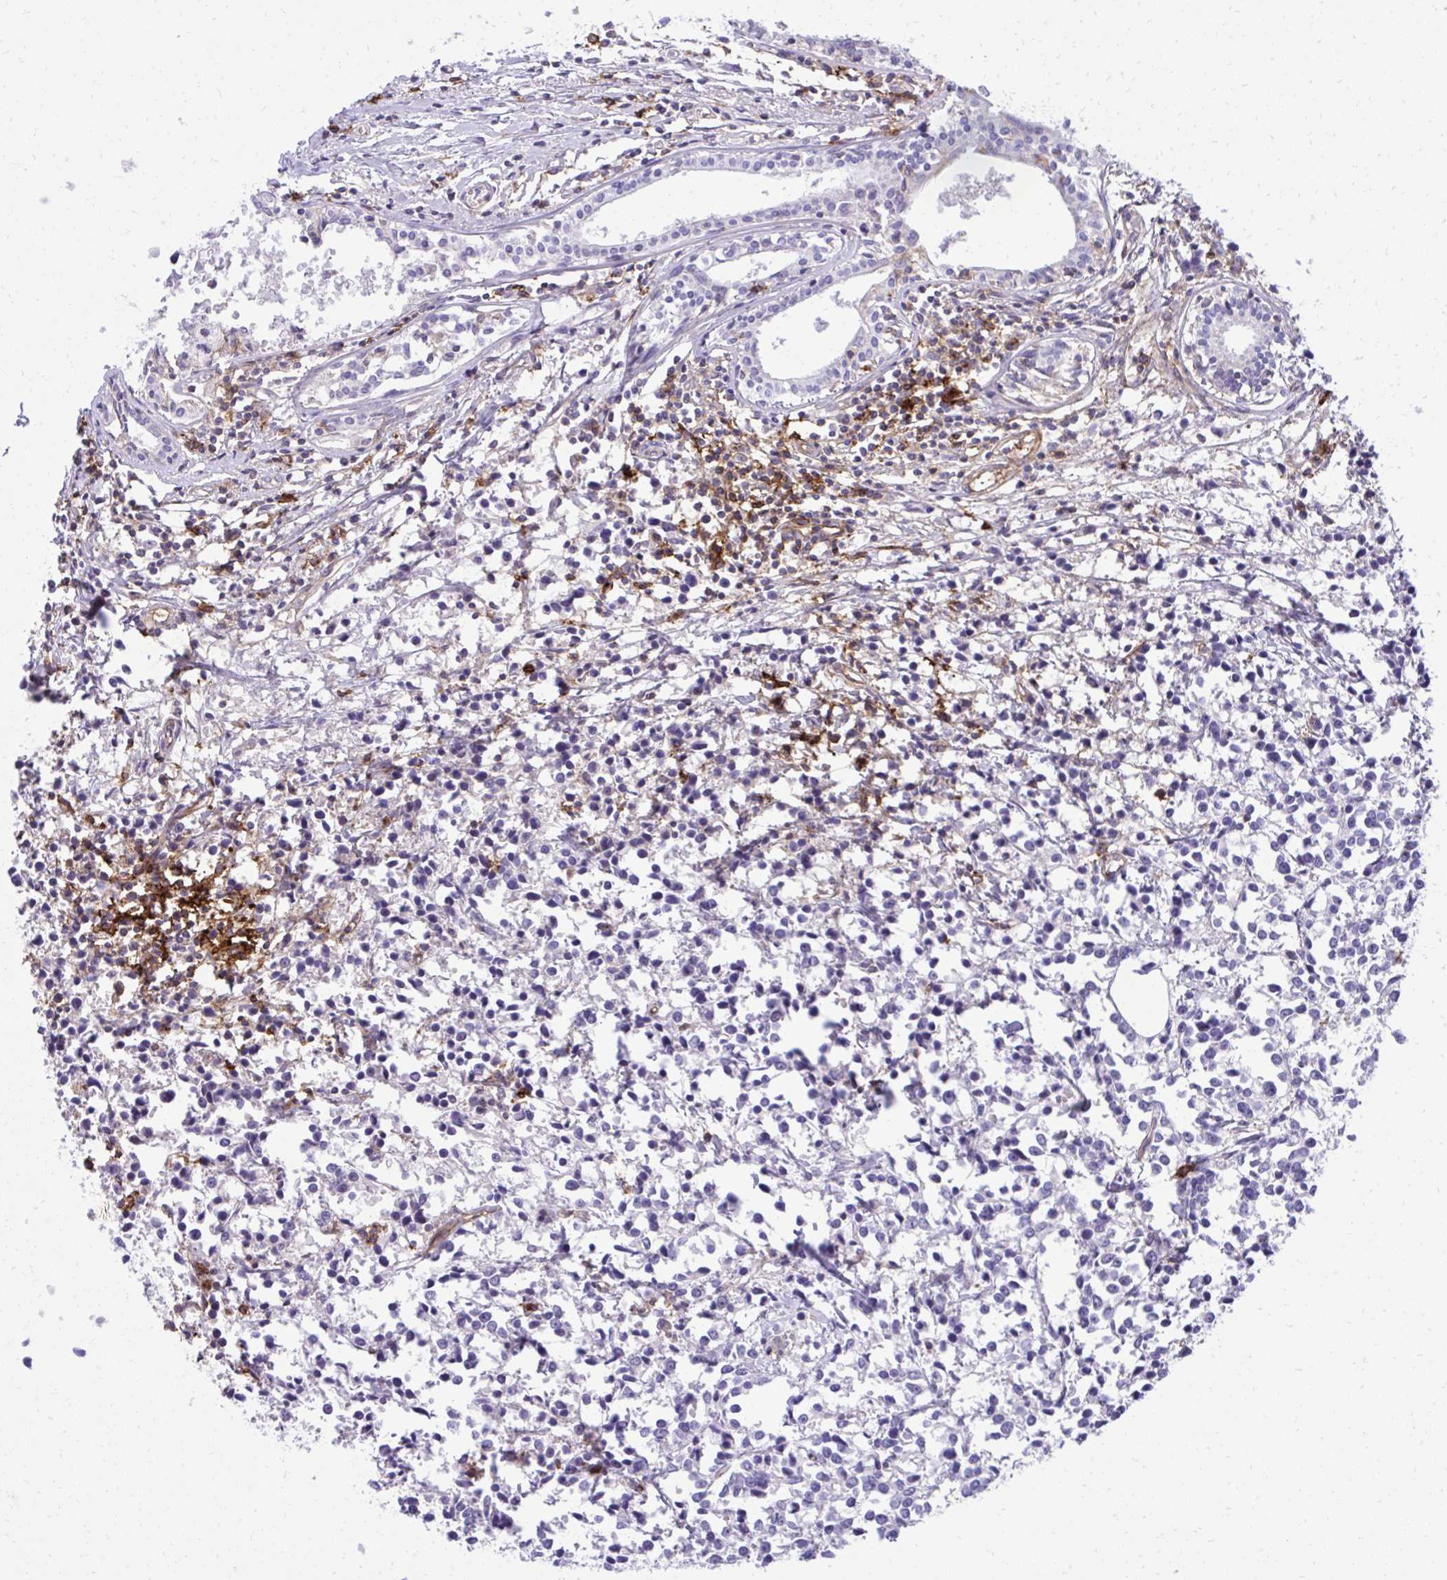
{"staining": {"intensity": "negative", "quantity": "none", "location": "none"}, "tissue": "breast cancer", "cell_type": "Tumor cells", "image_type": "cancer", "snomed": [{"axis": "morphology", "description": "Duct carcinoma"}, {"axis": "topography", "description": "Breast"}], "caption": "Immunohistochemistry image of neoplastic tissue: breast cancer (invasive ductal carcinoma) stained with DAB (3,3'-diaminobenzidine) displays no significant protein staining in tumor cells.", "gene": "PITPNM3", "patient": {"sex": "female", "age": 80}}